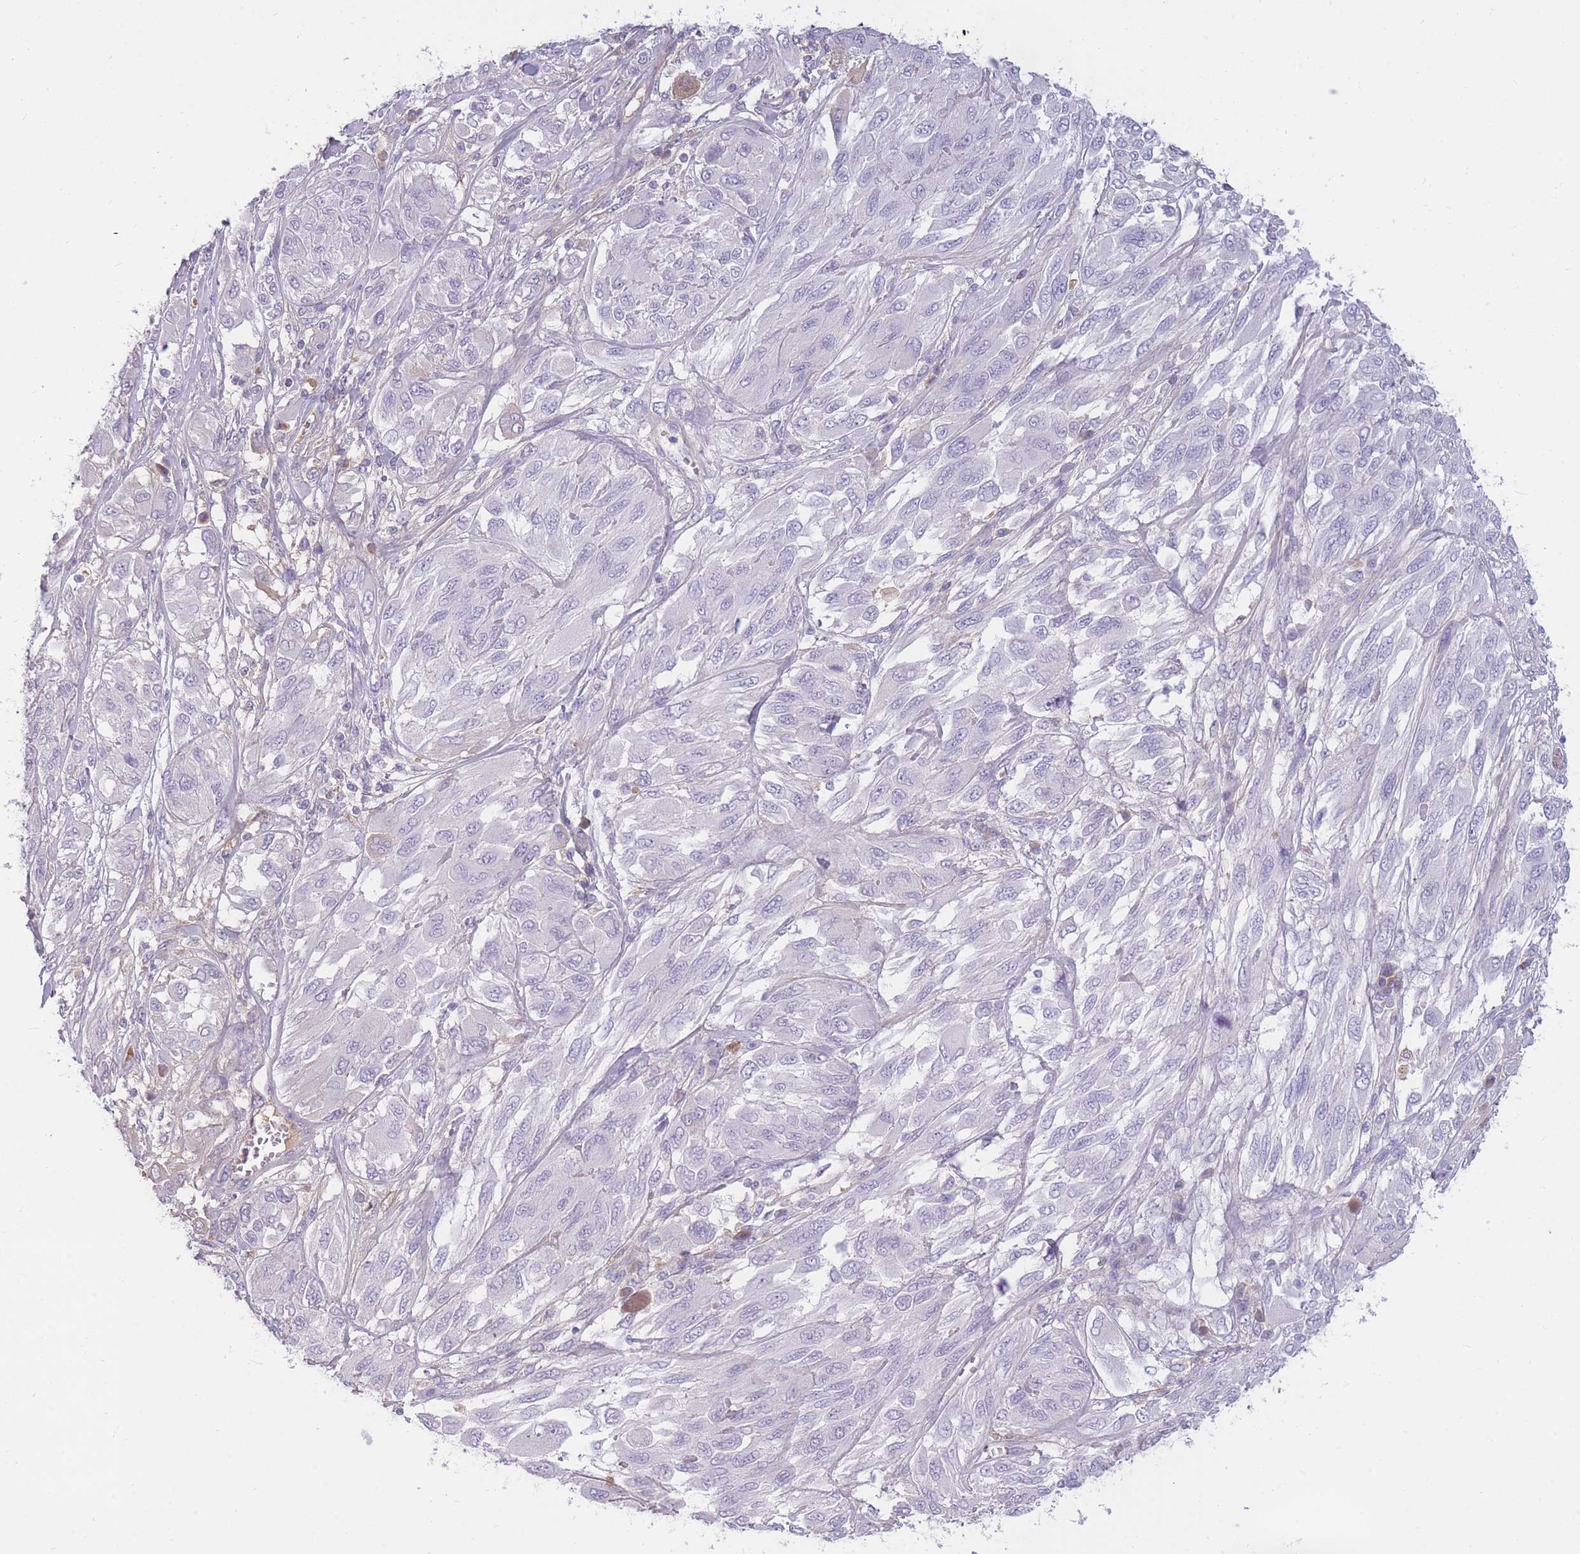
{"staining": {"intensity": "negative", "quantity": "none", "location": "none"}, "tissue": "melanoma", "cell_type": "Tumor cells", "image_type": "cancer", "snomed": [{"axis": "morphology", "description": "Malignant melanoma, NOS"}, {"axis": "topography", "description": "Skin"}], "caption": "Tumor cells show no significant protein staining in melanoma. Nuclei are stained in blue.", "gene": "TPSD1", "patient": {"sex": "female", "age": 91}}